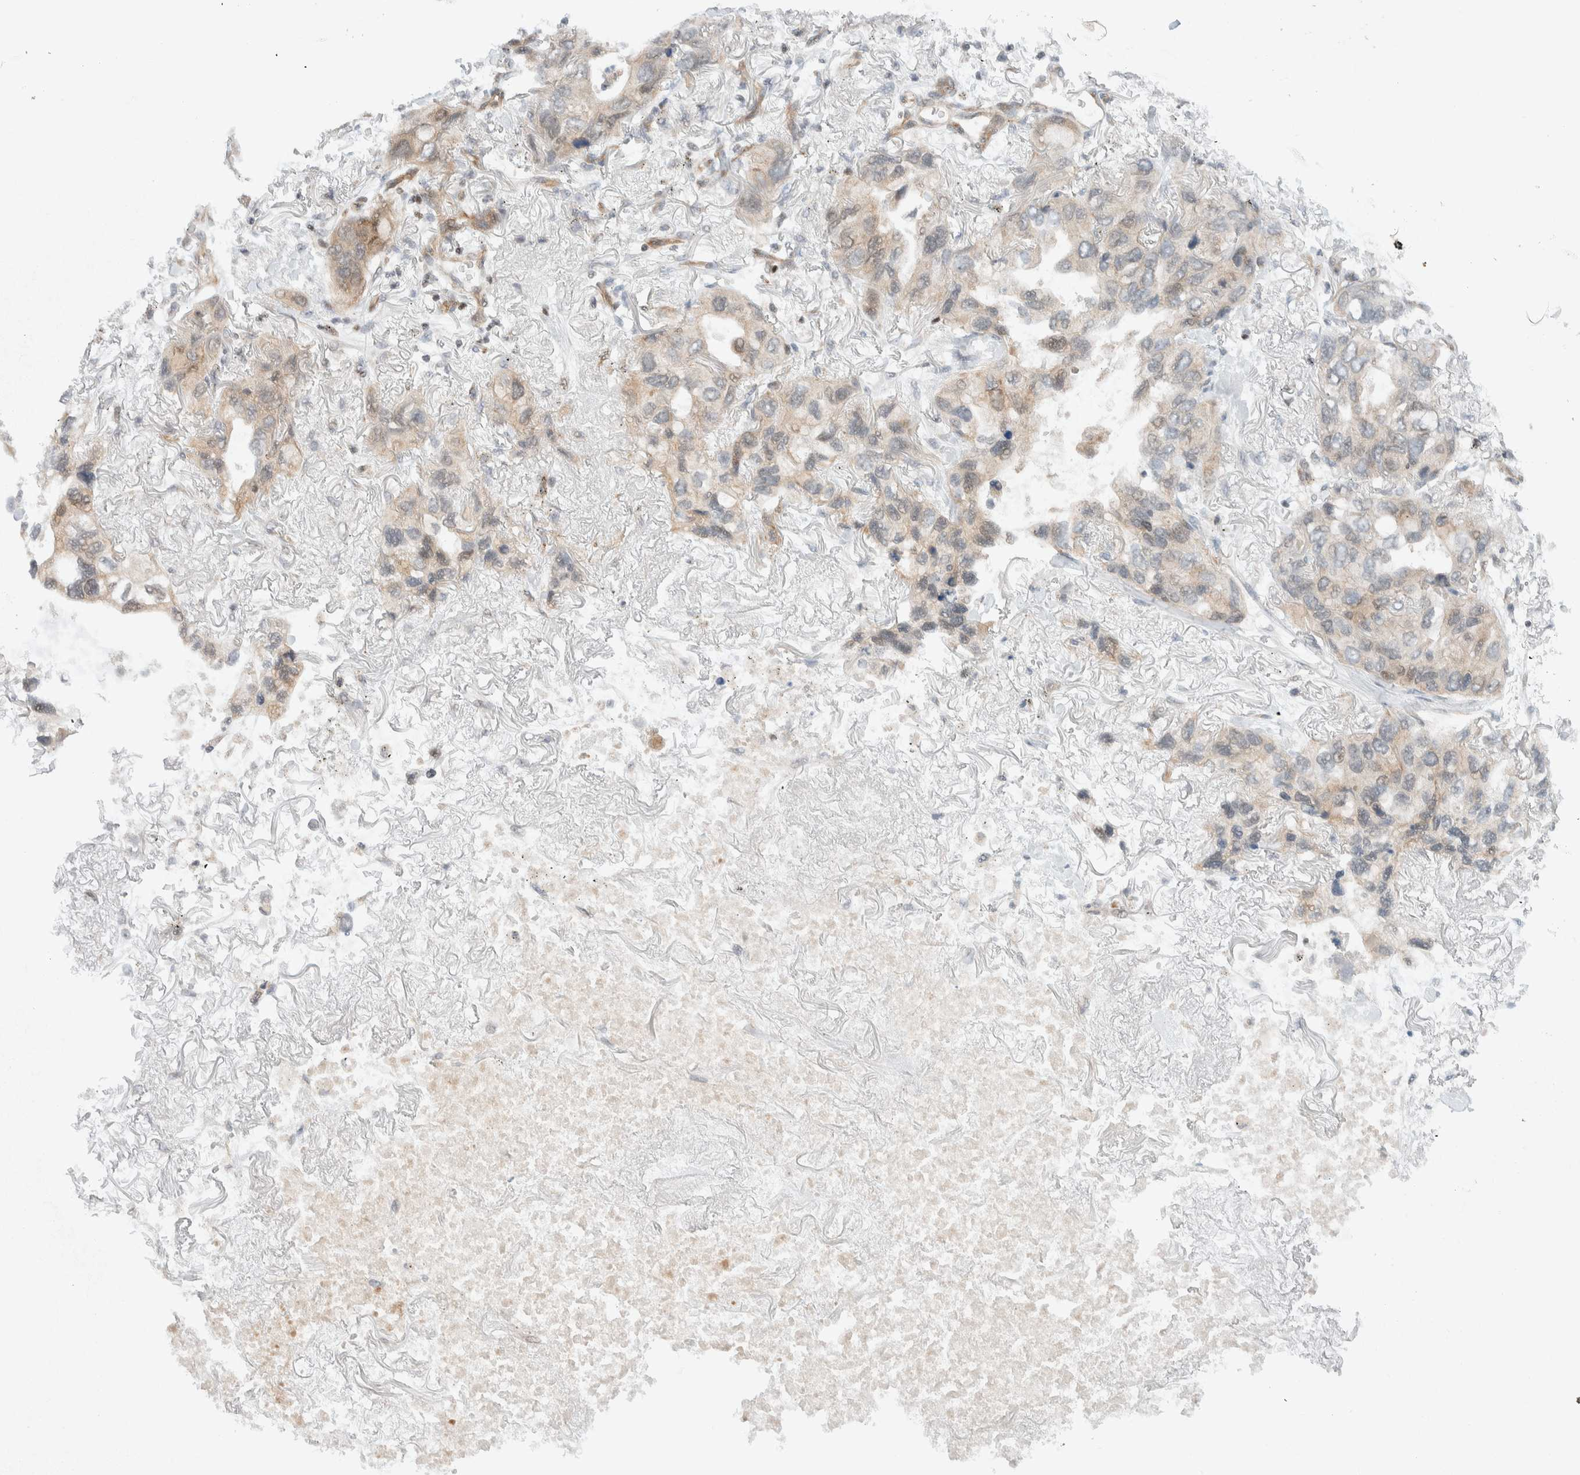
{"staining": {"intensity": "weak", "quantity": ">75%", "location": "cytoplasmic/membranous"}, "tissue": "lung cancer", "cell_type": "Tumor cells", "image_type": "cancer", "snomed": [{"axis": "morphology", "description": "Squamous cell carcinoma, NOS"}, {"axis": "topography", "description": "Lung"}], "caption": "An immunohistochemistry micrograph of neoplastic tissue is shown. Protein staining in brown labels weak cytoplasmic/membranous positivity in squamous cell carcinoma (lung) within tumor cells.", "gene": "C8orf76", "patient": {"sex": "female", "age": 73}}